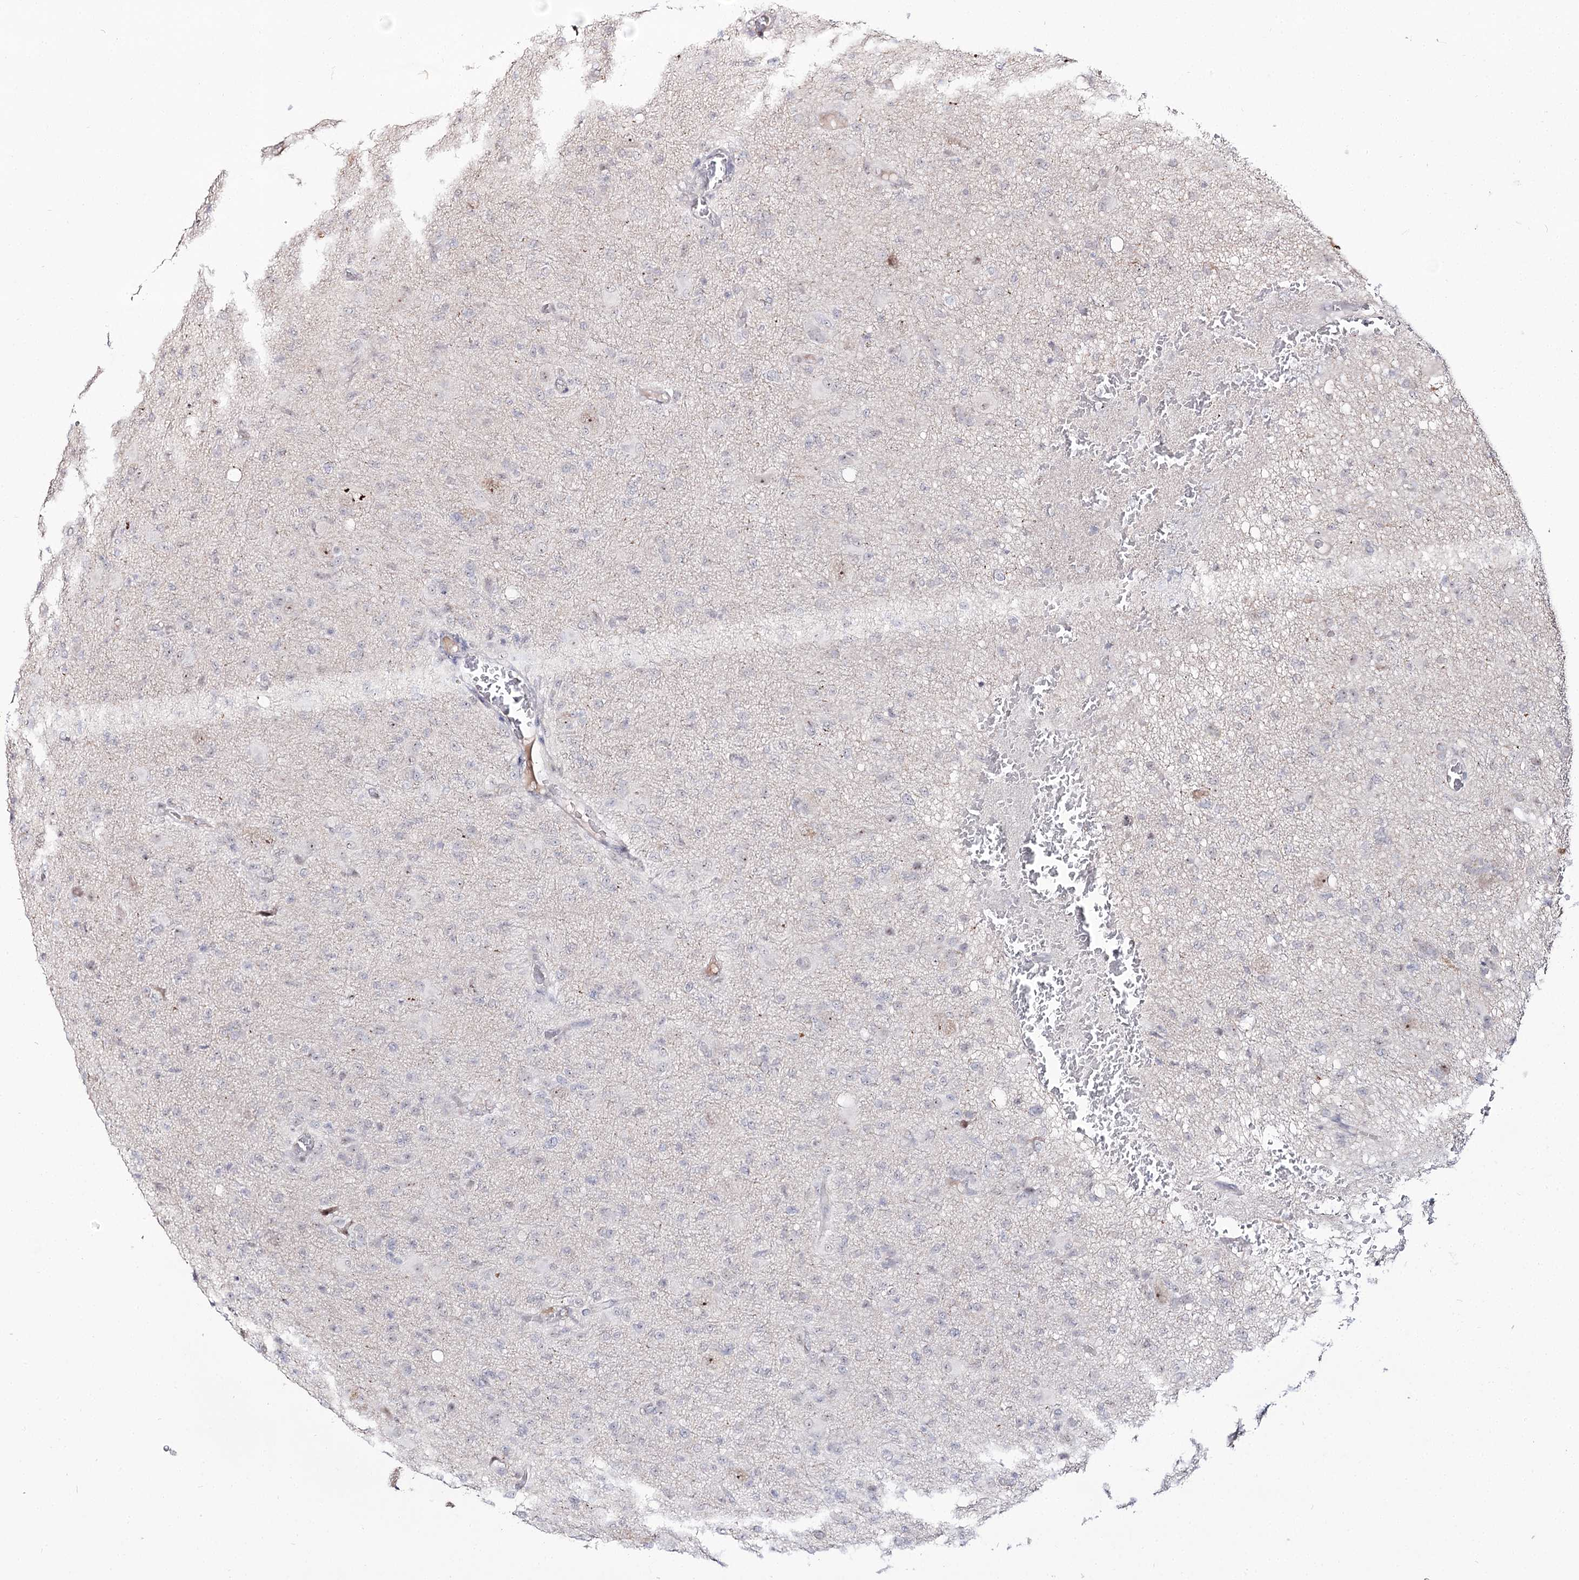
{"staining": {"intensity": "negative", "quantity": "none", "location": "none"}, "tissue": "glioma", "cell_type": "Tumor cells", "image_type": "cancer", "snomed": [{"axis": "morphology", "description": "Glioma, malignant, High grade"}, {"axis": "topography", "description": "Brain"}], "caption": "The image displays no staining of tumor cells in malignant high-grade glioma.", "gene": "RRP9", "patient": {"sex": "female", "age": 57}}